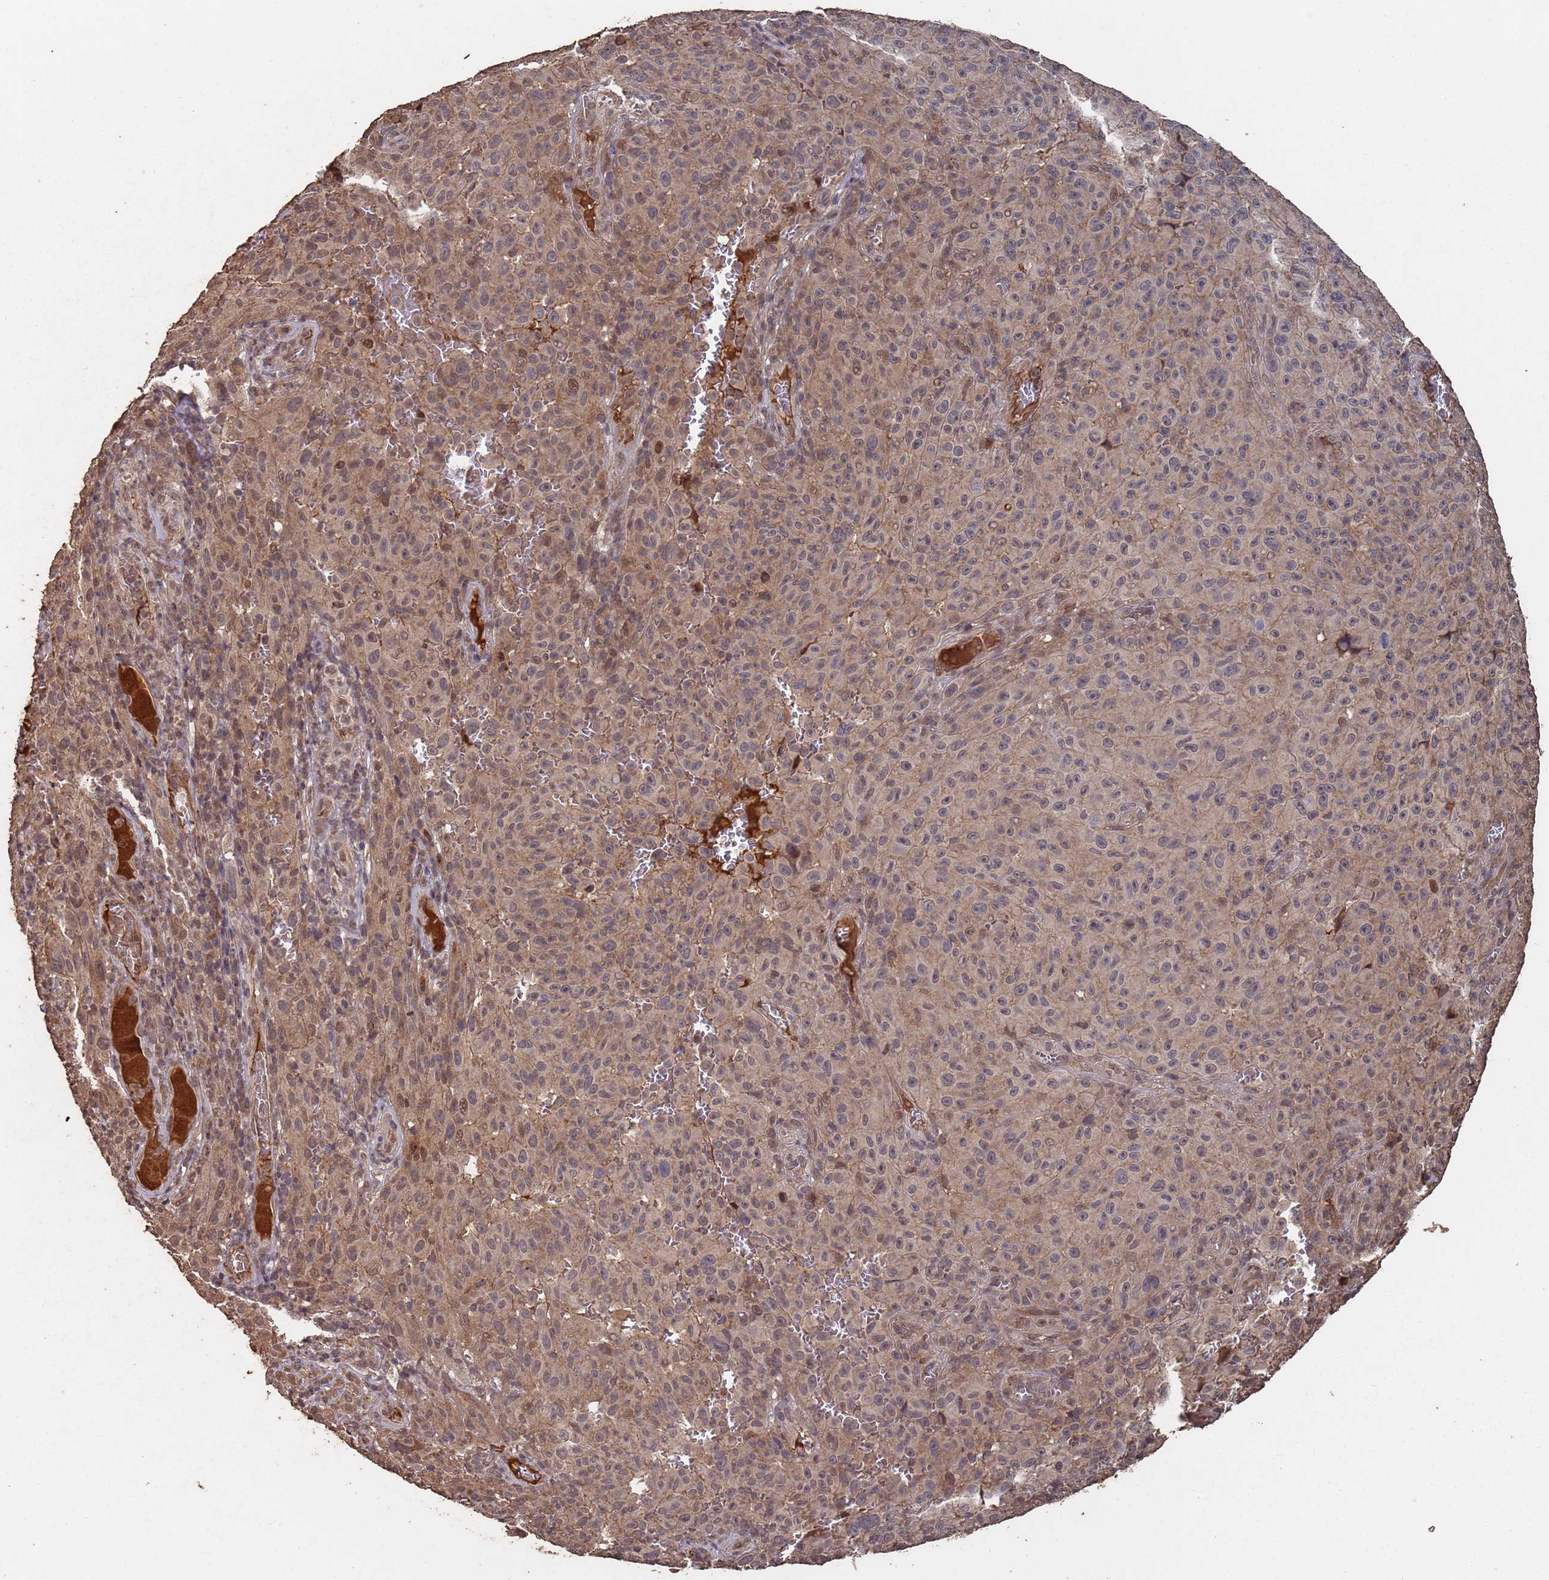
{"staining": {"intensity": "moderate", "quantity": "25%-75%", "location": "cytoplasmic/membranous,nuclear"}, "tissue": "melanoma", "cell_type": "Tumor cells", "image_type": "cancer", "snomed": [{"axis": "morphology", "description": "Malignant melanoma, NOS"}, {"axis": "topography", "description": "Skin"}], "caption": "Moderate cytoplasmic/membranous and nuclear expression is present in about 25%-75% of tumor cells in malignant melanoma. The staining was performed using DAB (3,3'-diaminobenzidine) to visualize the protein expression in brown, while the nuclei were stained in blue with hematoxylin (Magnification: 20x).", "gene": "FRAT1", "patient": {"sex": "female", "age": 82}}